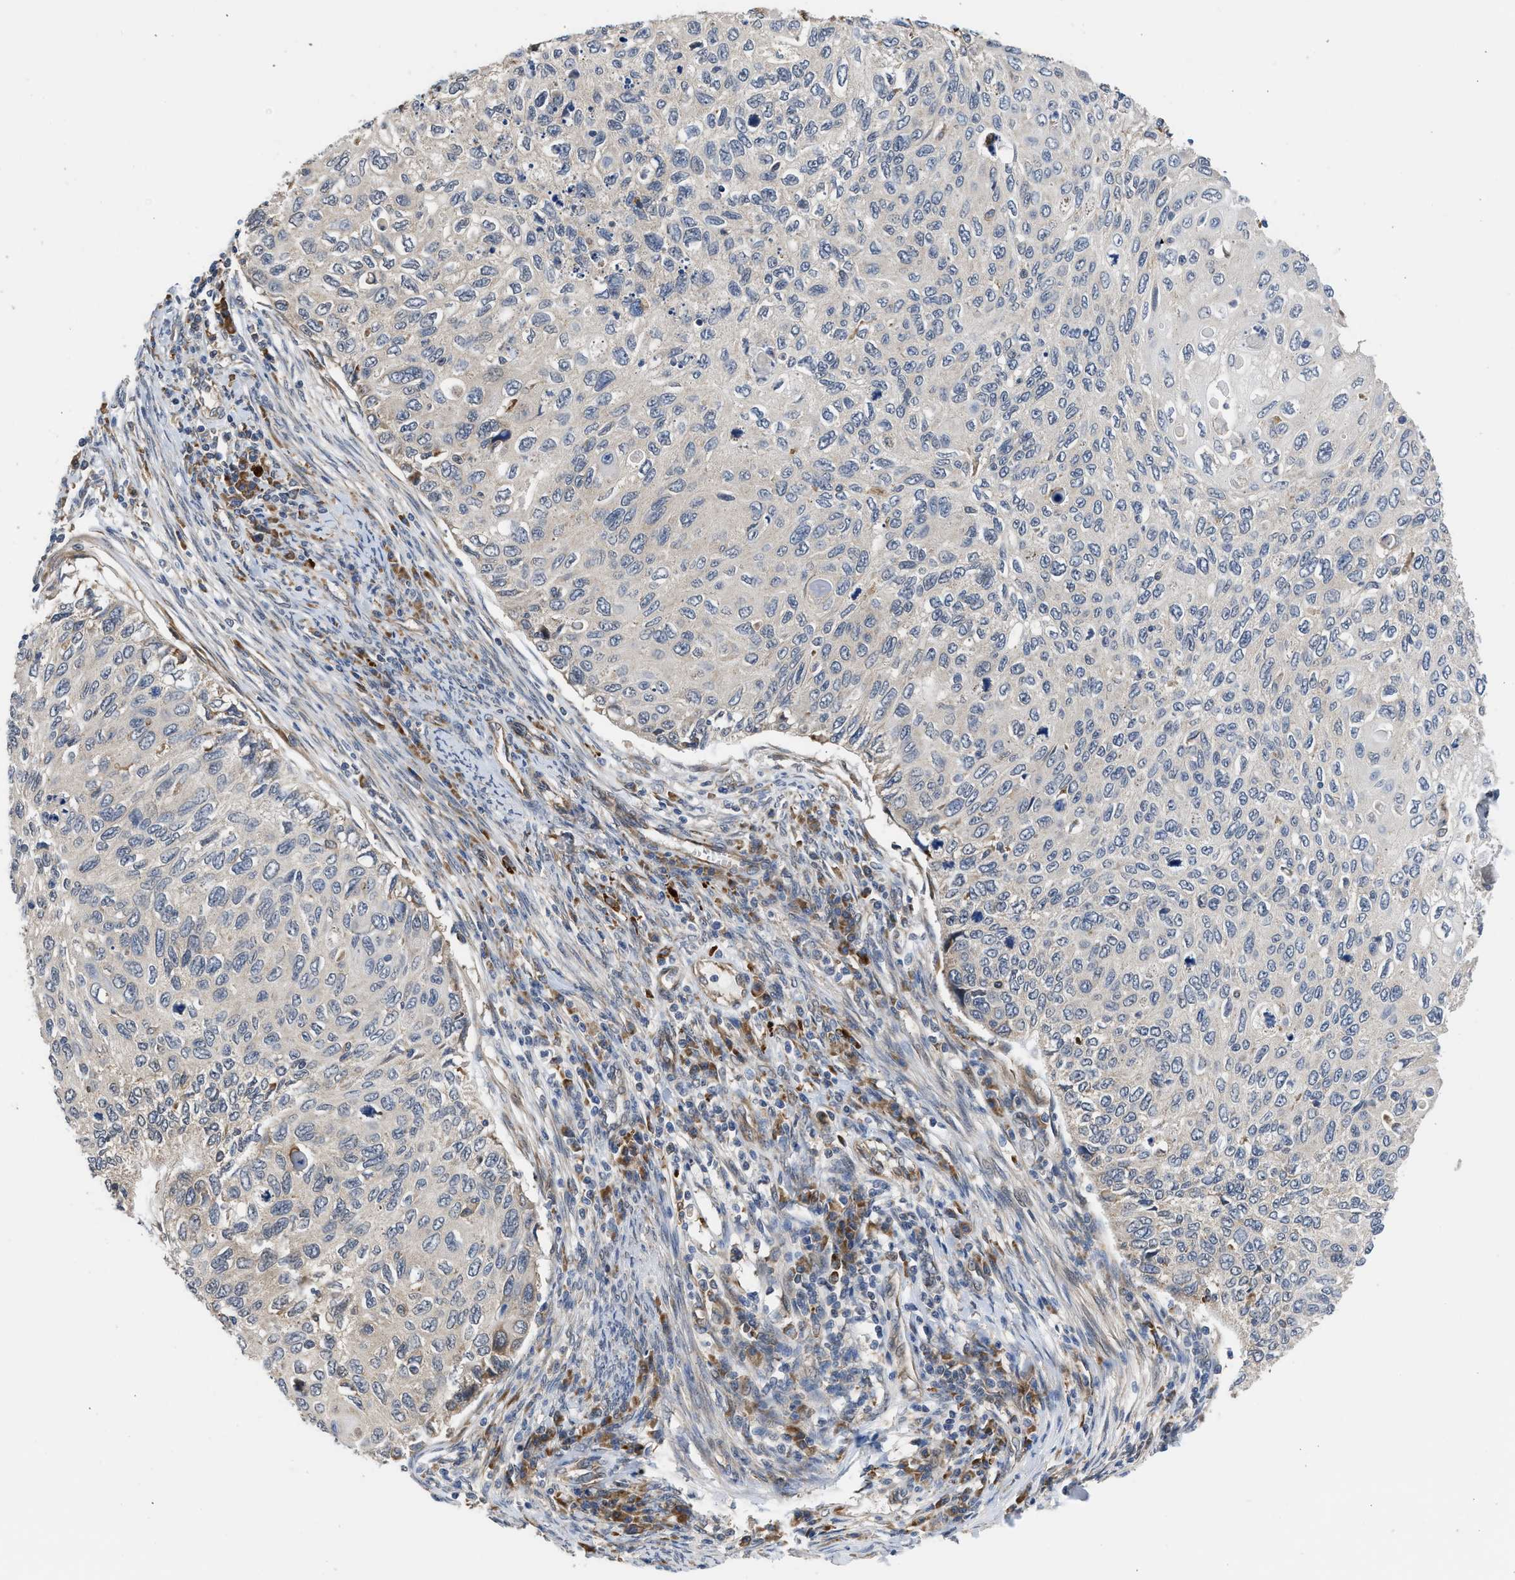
{"staining": {"intensity": "weak", "quantity": "<25%", "location": "cytoplasmic/membranous"}, "tissue": "cervical cancer", "cell_type": "Tumor cells", "image_type": "cancer", "snomed": [{"axis": "morphology", "description": "Squamous cell carcinoma, NOS"}, {"axis": "topography", "description": "Cervix"}], "caption": "Squamous cell carcinoma (cervical) stained for a protein using immunohistochemistry shows no staining tumor cells.", "gene": "POLG2", "patient": {"sex": "female", "age": 70}}